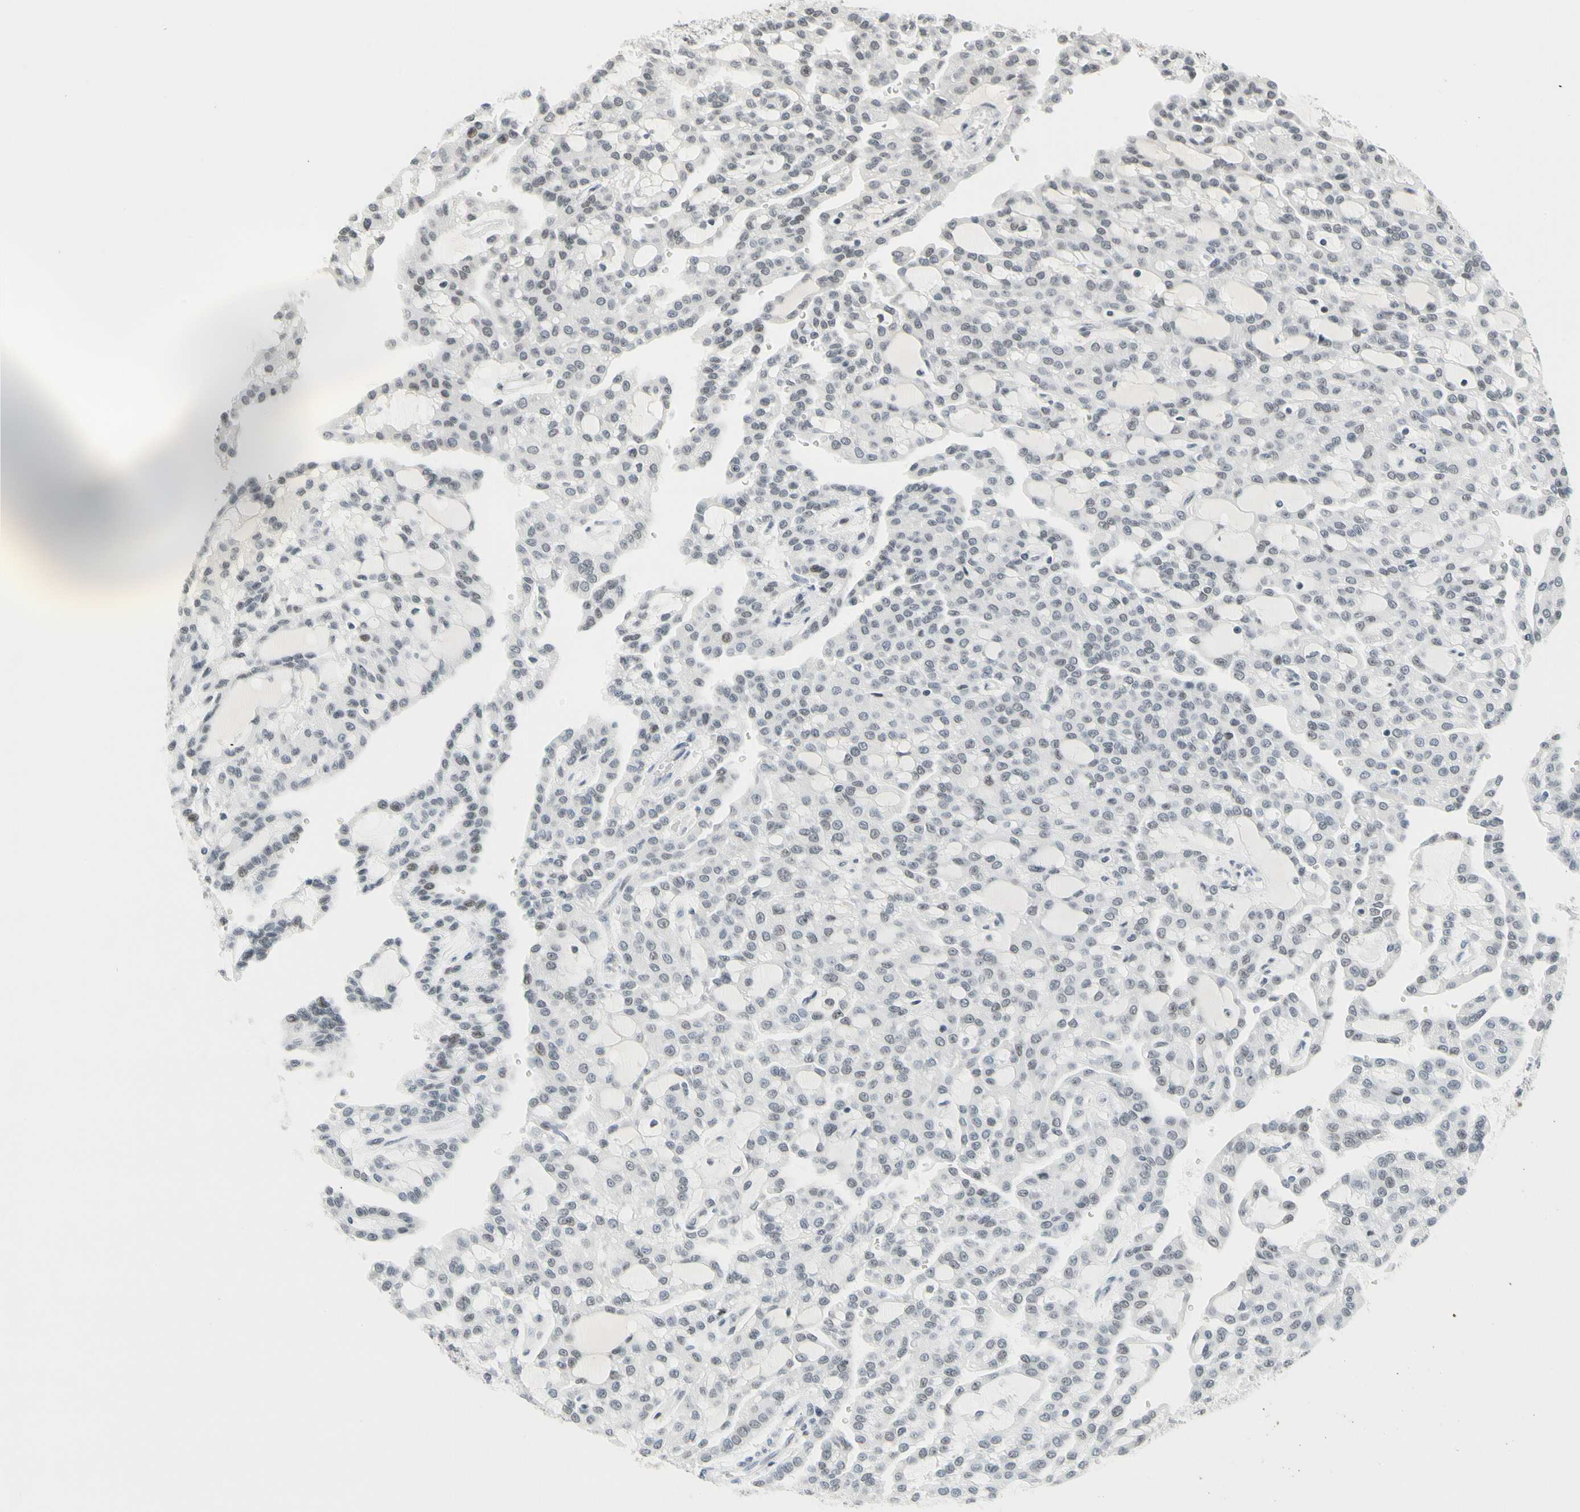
{"staining": {"intensity": "negative", "quantity": "none", "location": "none"}, "tissue": "renal cancer", "cell_type": "Tumor cells", "image_type": "cancer", "snomed": [{"axis": "morphology", "description": "Adenocarcinoma, NOS"}, {"axis": "topography", "description": "Kidney"}], "caption": "Protein analysis of renal adenocarcinoma demonstrates no significant positivity in tumor cells.", "gene": "ZSCAN16", "patient": {"sex": "male", "age": 63}}